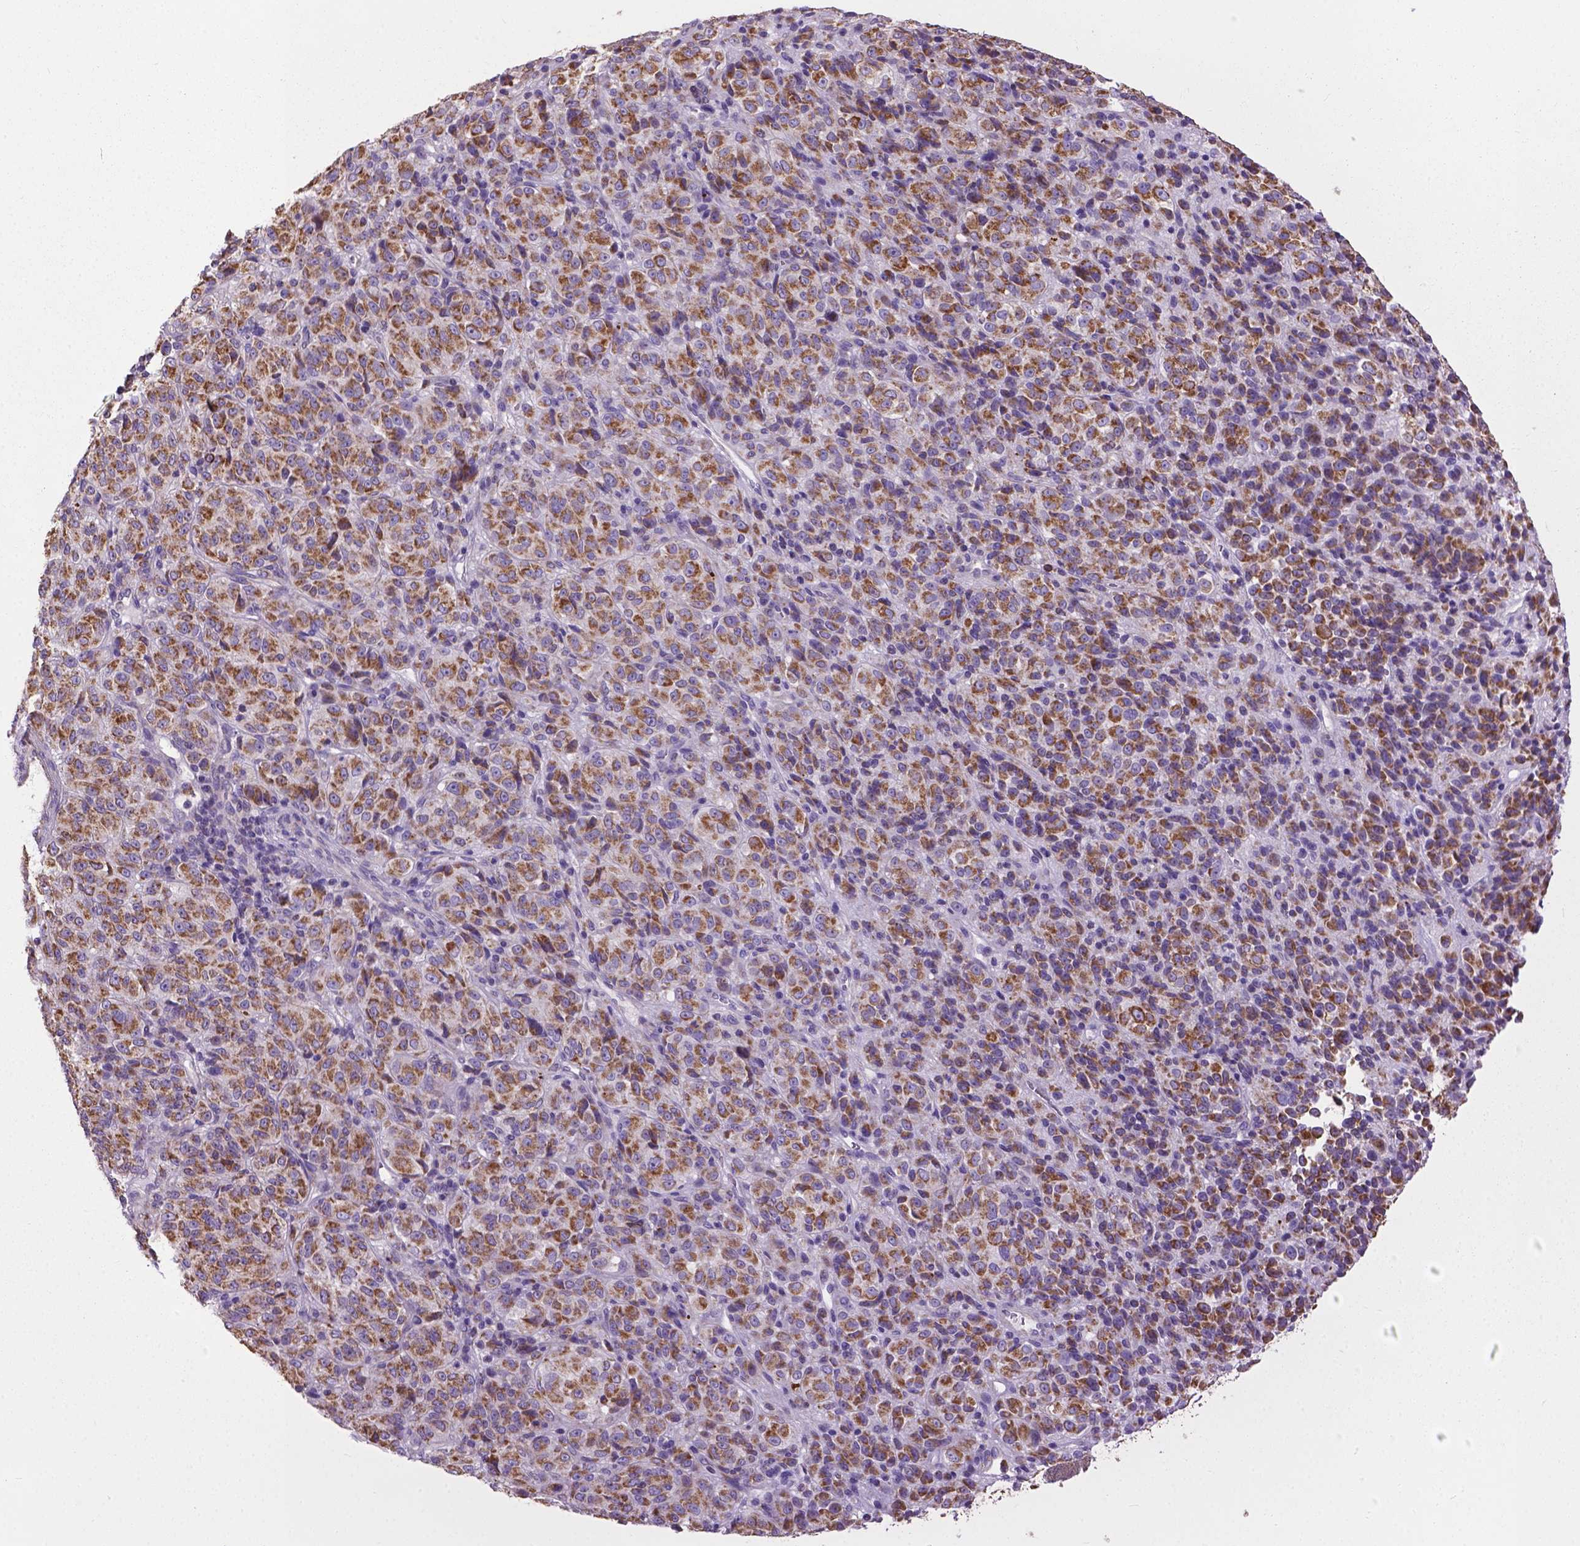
{"staining": {"intensity": "moderate", "quantity": ">75%", "location": "cytoplasmic/membranous"}, "tissue": "melanoma", "cell_type": "Tumor cells", "image_type": "cancer", "snomed": [{"axis": "morphology", "description": "Malignant melanoma, Metastatic site"}, {"axis": "topography", "description": "Brain"}], "caption": "IHC image of melanoma stained for a protein (brown), which displays medium levels of moderate cytoplasmic/membranous expression in approximately >75% of tumor cells.", "gene": "VDAC1", "patient": {"sex": "female", "age": 56}}